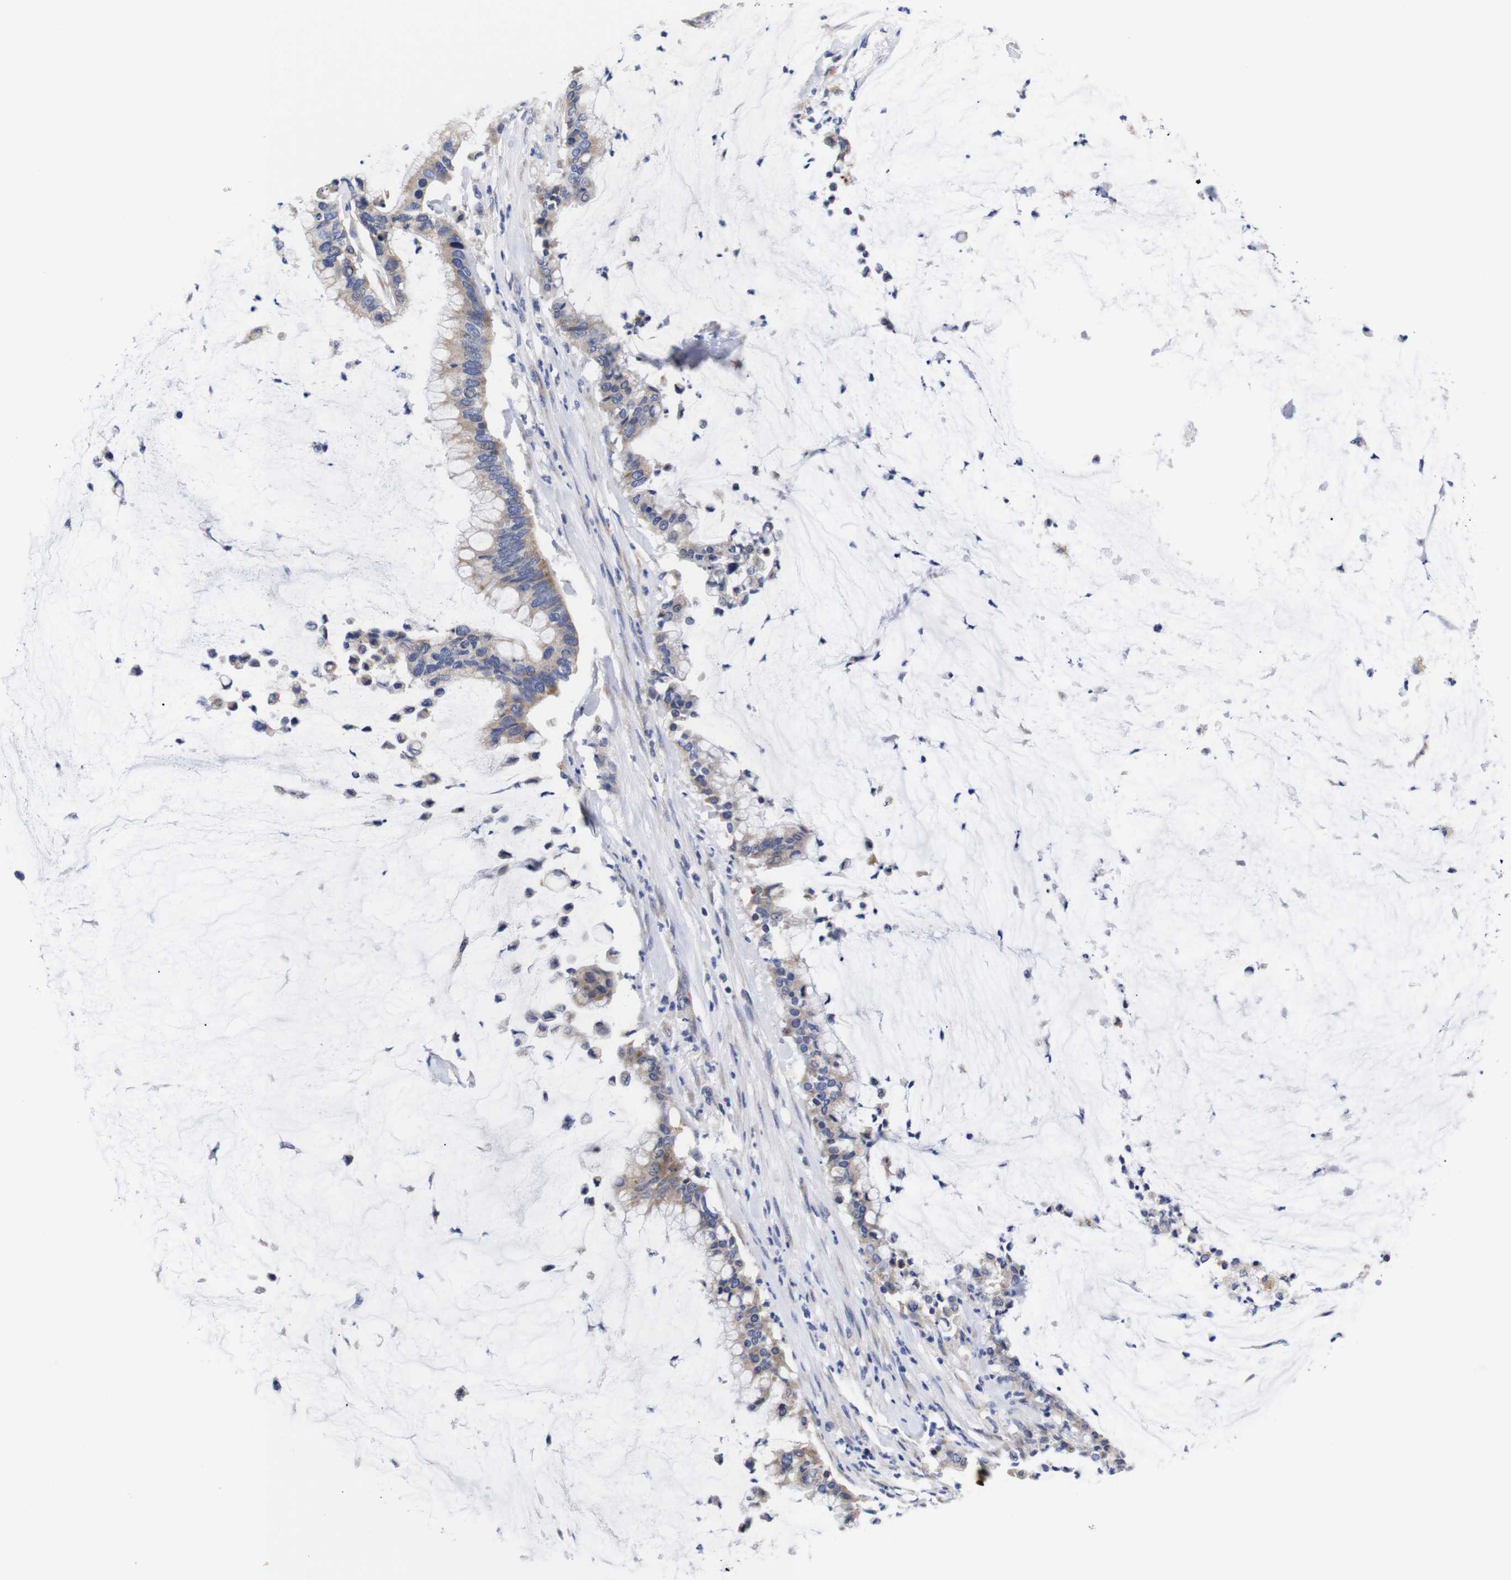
{"staining": {"intensity": "weak", "quantity": ">75%", "location": "cytoplasmic/membranous"}, "tissue": "pancreatic cancer", "cell_type": "Tumor cells", "image_type": "cancer", "snomed": [{"axis": "morphology", "description": "Adenocarcinoma, NOS"}, {"axis": "topography", "description": "Pancreas"}], "caption": "Protein analysis of pancreatic cancer (adenocarcinoma) tissue demonstrates weak cytoplasmic/membranous positivity in about >75% of tumor cells.", "gene": "OPN3", "patient": {"sex": "male", "age": 41}}